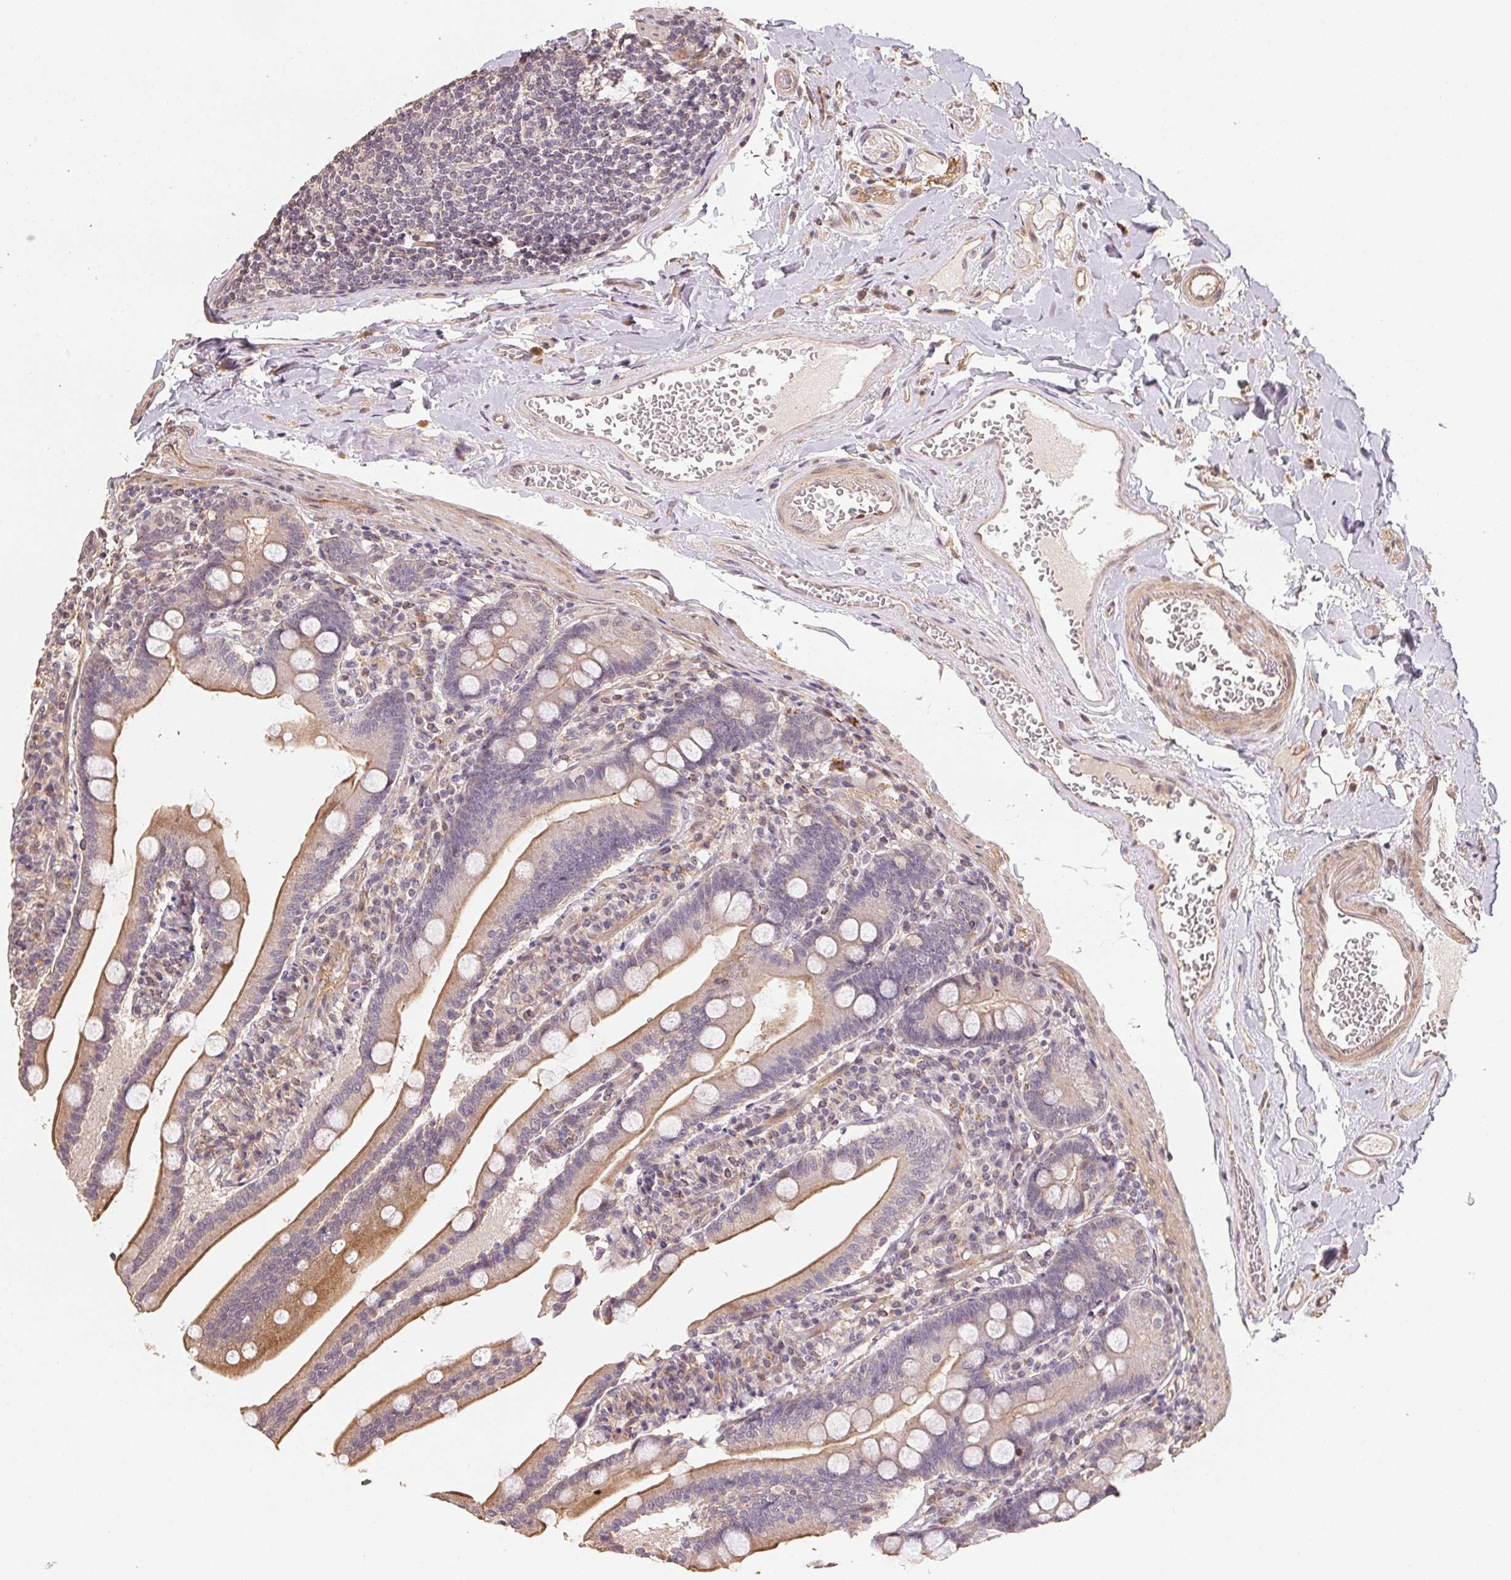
{"staining": {"intensity": "moderate", "quantity": "25%-75%", "location": "cytoplasmic/membranous"}, "tissue": "duodenum", "cell_type": "Glandular cells", "image_type": "normal", "snomed": [{"axis": "morphology", "description": "Normal tissue, NOS"}, {"axis": "topography", "description": "Duodenum"}], "caption": "Immunohistochemistry (IHC) staining of normal duodenum, which displays medium levels of moderate cytoplasmic/membranous positivity in approximately 25%-75% of glandular cells indicating moderate cytoplasmic/membranous protein staining. The staining was performed using DAB (brown) for protein detection and nuclei were counterstained in hematoxylin (blue).", "gene": "TMEM222", "patient": {"sex": "female", "age": 67}}